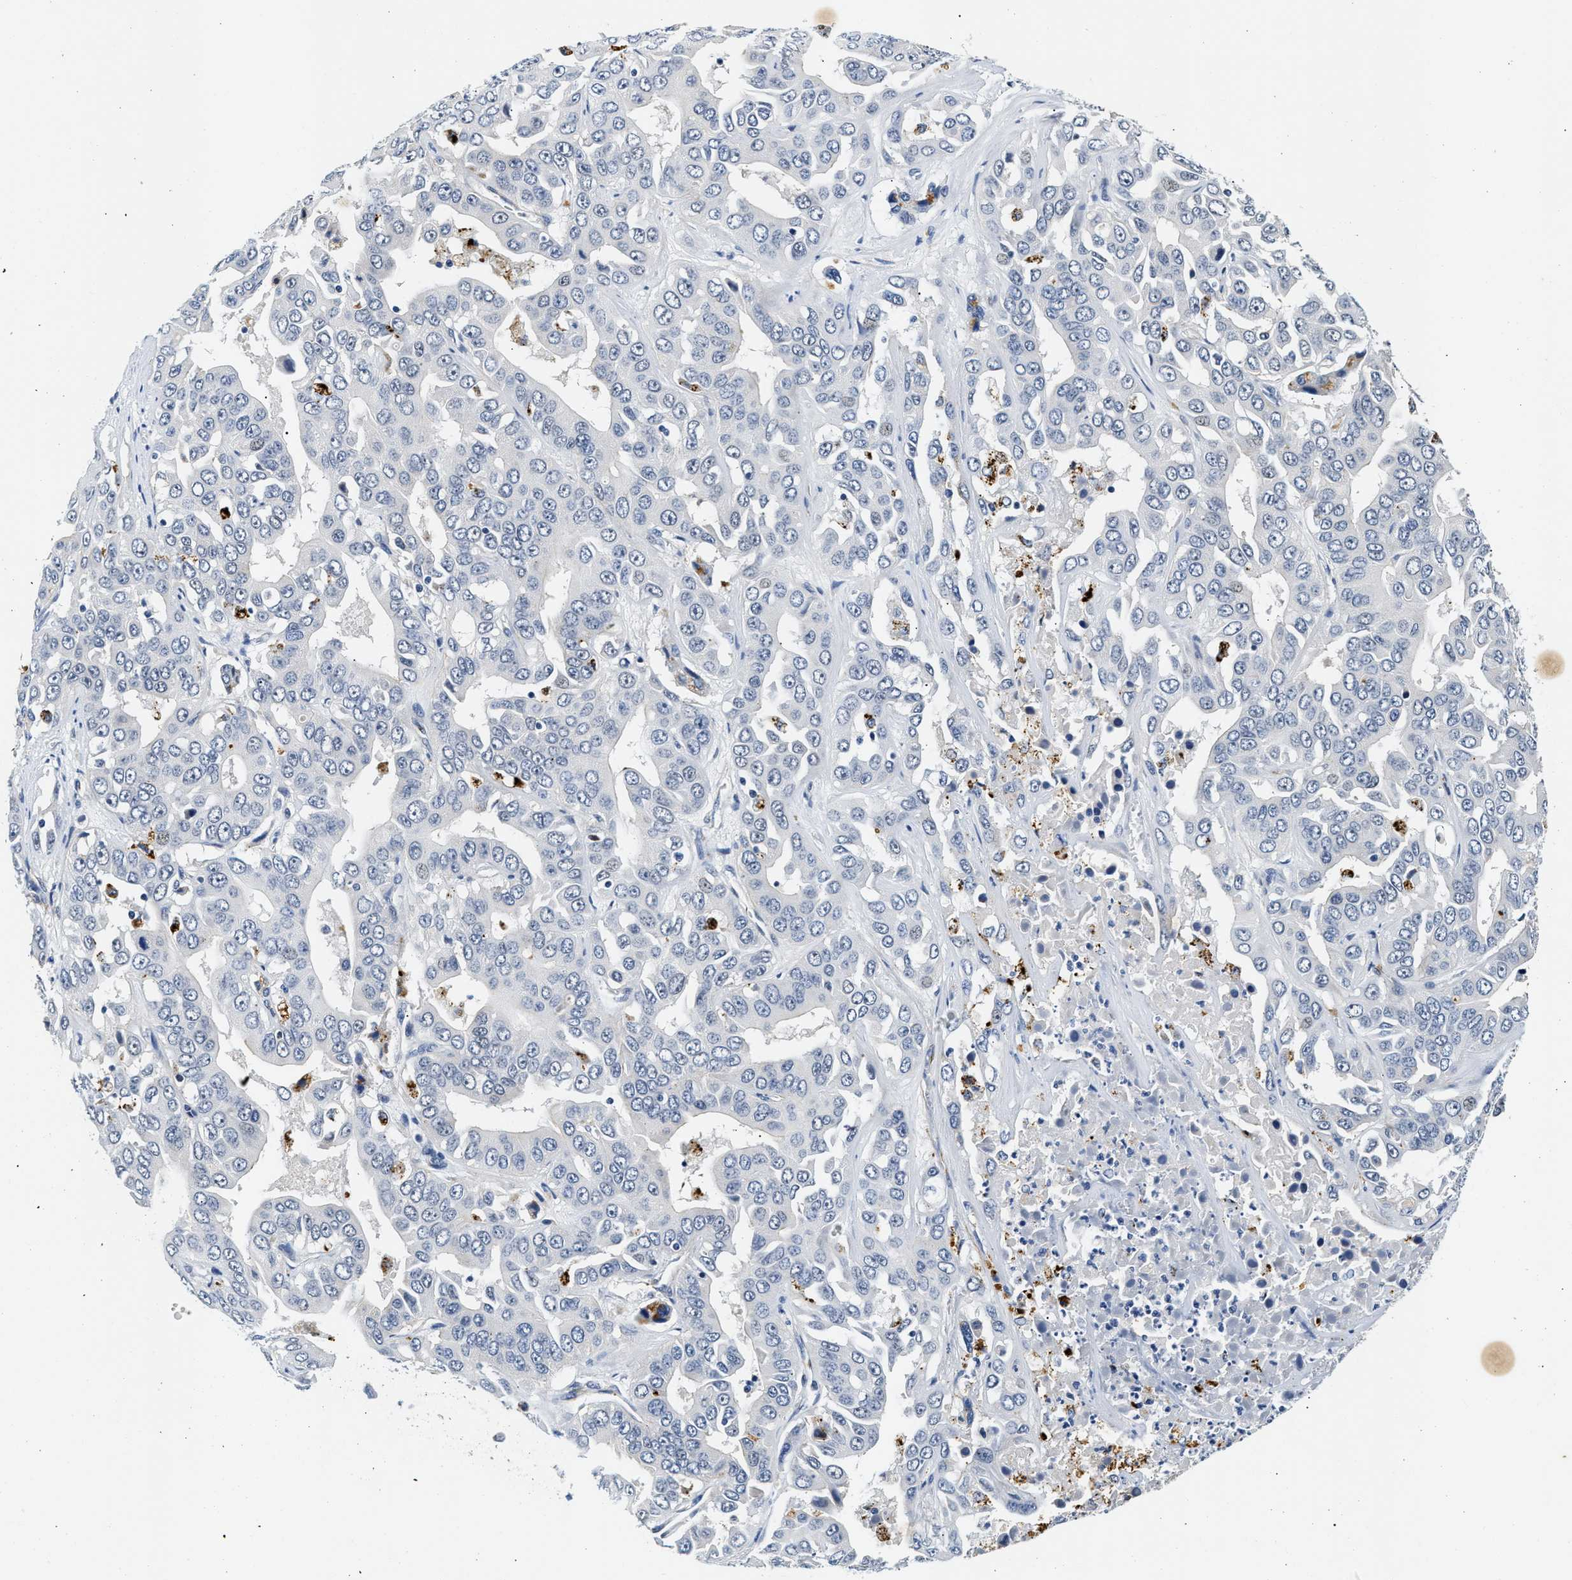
{"staining": {"intensity": "negative", "quantity": "none", "location": "none"}, "tissue": "liver cancer", "cell_type": "Tumor cells", "image_type": "cancer", "snomed": [{"axis": "morphology", "description": "Cholangiocarcinoma"}, {"axis": "topography", "description": "Liver"}], "caption": "High power microscopy histopathology image of an immunohistochemistry photomicrograph of liver cancer, revealing no significant positivity in tumor cells.", "gene": "MED22", "patient": {"sex": "female", "age": 52}}